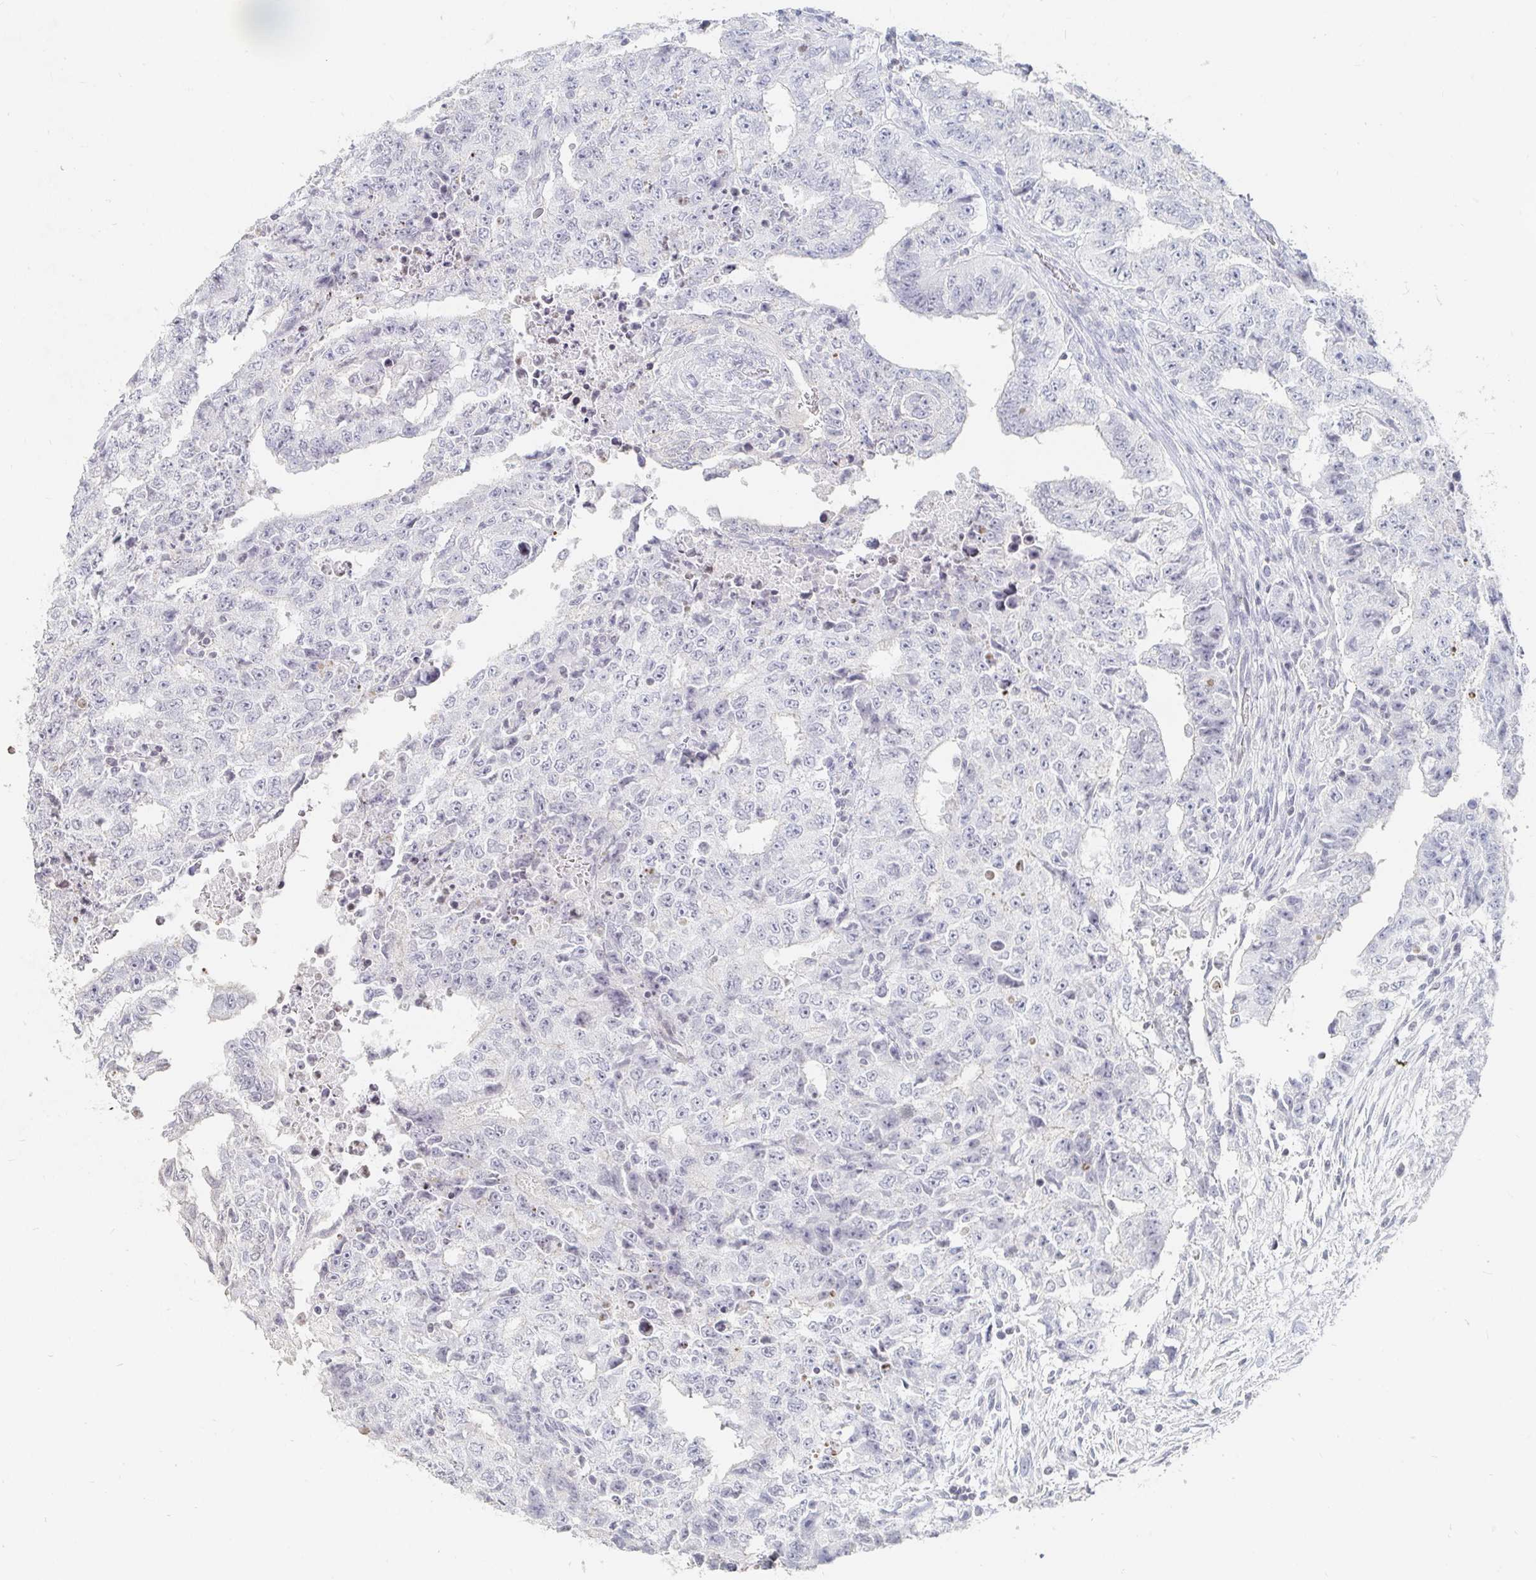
{"staining": {"intensity": "negative", "quantity": "none", "location": "none"}, "tissue": "testis cancer", "cell_type": "Tumor cells", "image_type": "cancer", "snomed": [{"axis": "morphology", "description": "Carcinoma, Embryonal, NOS"}, {"axis": "topography", "description": "Testis"}], "caption": "This is an IHC photomicrograph of testis cancer (embryonal carcinoma). There is no positivity in tumor cells.", "gene": "NME9", "patient": {"sex": "male", "age": 24}}